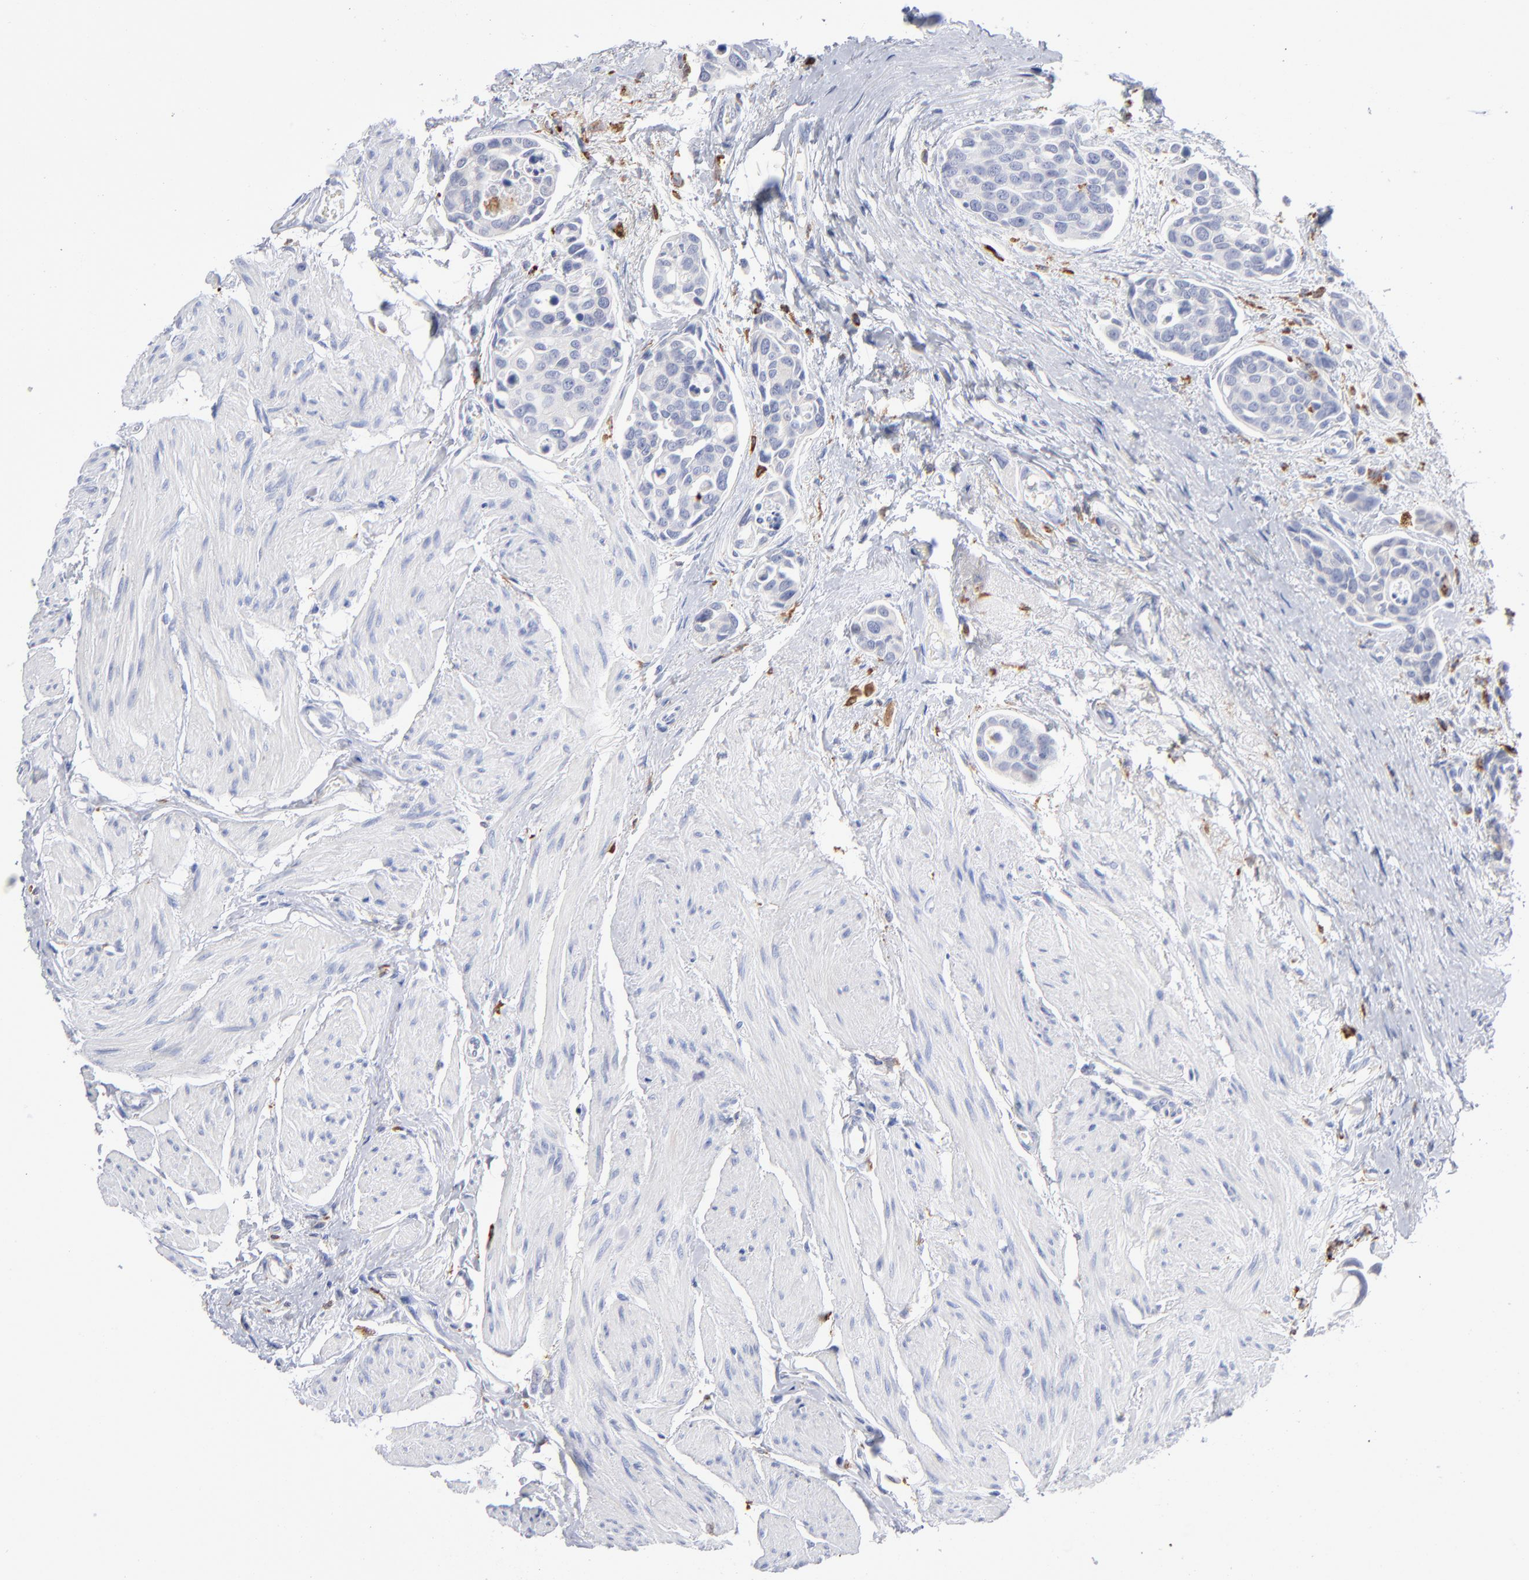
{"staining": {"intensity": "negative", "quantity": "none", "location": "none"}, "tissue": "urothelial cancer", "cell_type": "Tumor cells", "image_type": "cancer", "snomed": [{"axis": "morphology", "description": "Urothelial carcinoma, High grade"}, {"axis": "topography", "description": "Urinary bladder"}], "caption": "Tumor cells are negative for protein expression in human urothelial carcinoma (high-grade).", "gene": "CD180", "patient": {"sex": "male", "age": 78}}